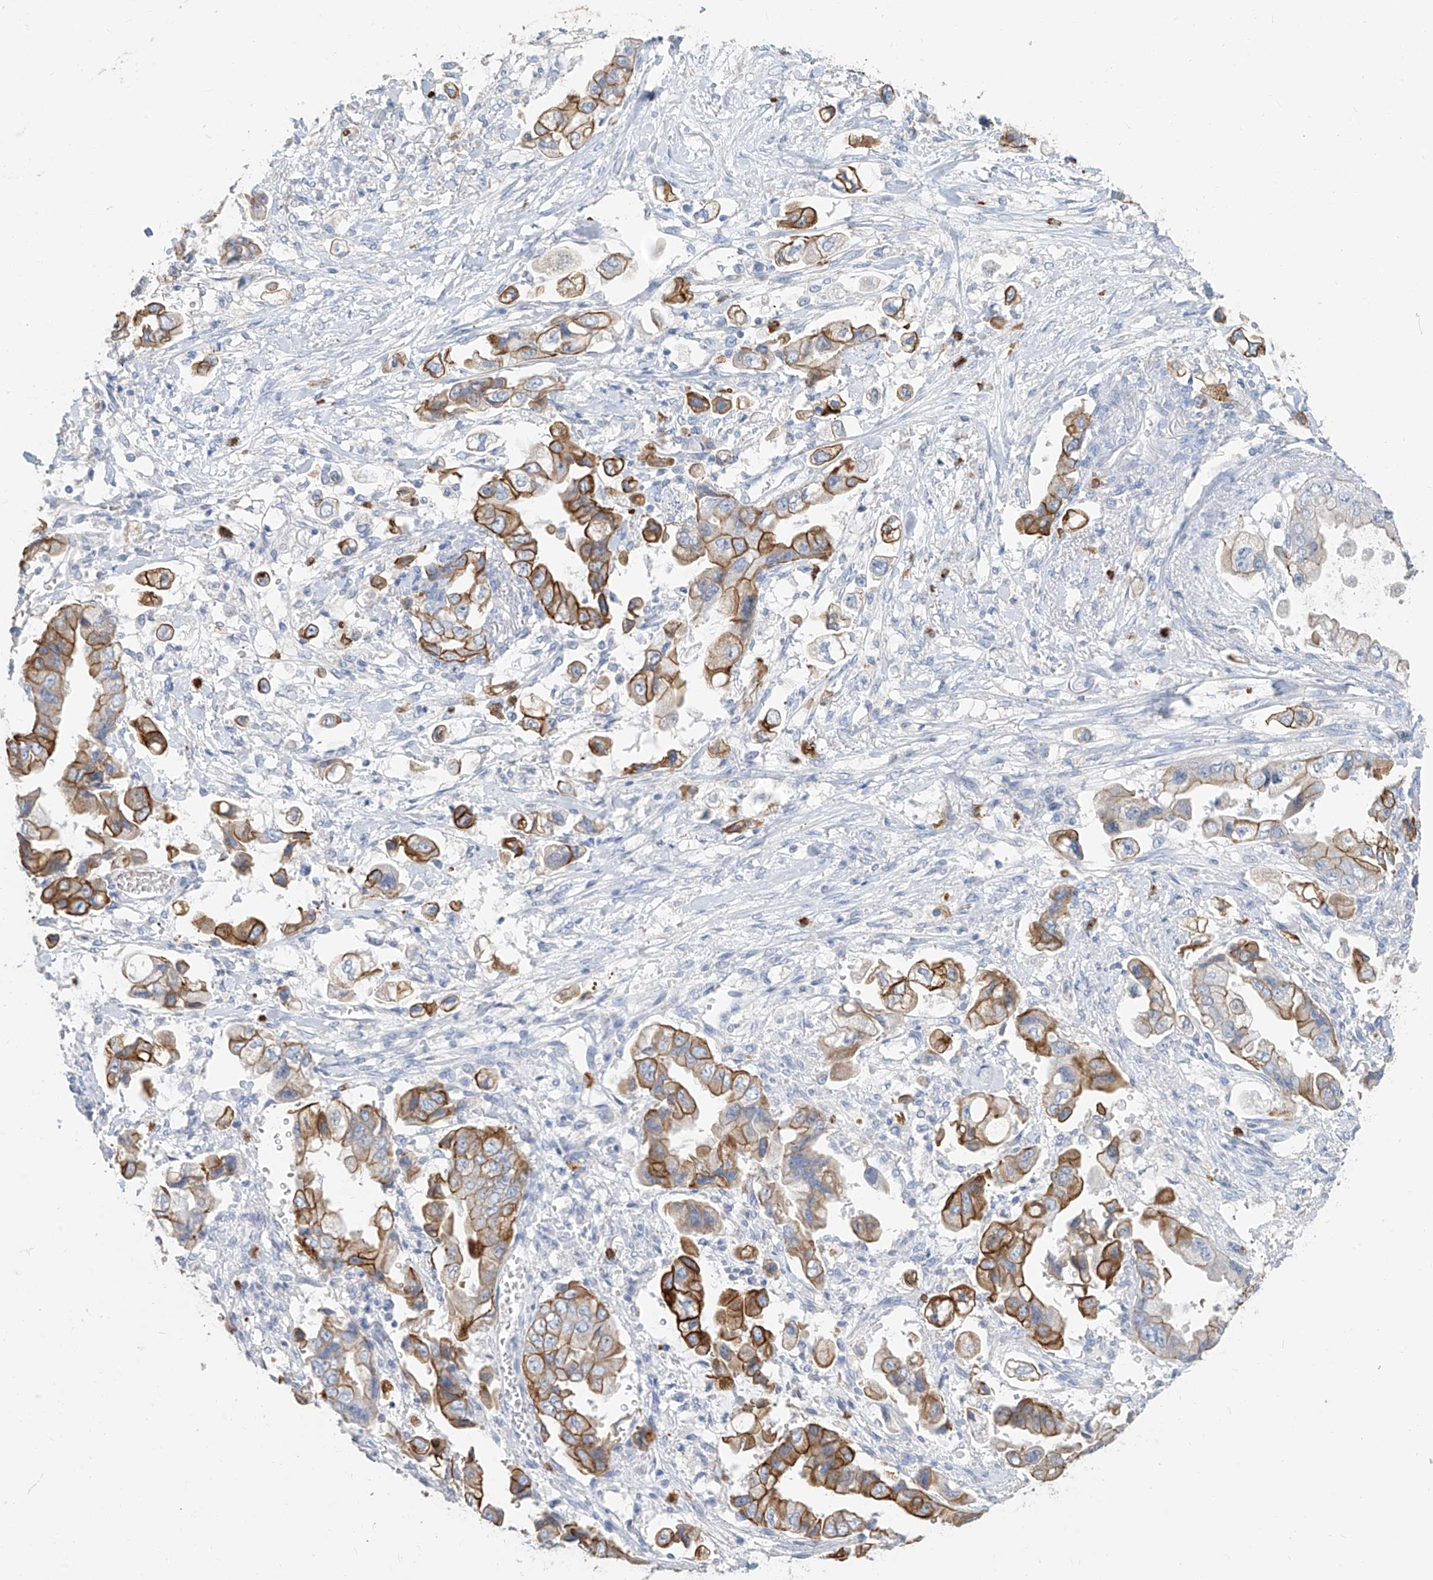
{"staining": {"intensity": "moderate", "quantity": "25%-75%", "location": "cytoplasmic/membranous"}, "tissue": "stomach cancer", "cell_type": "Tumor cells", "image_type": "cancer", "snomed": [{"axis": "morphology", "description": "Adenocarcinoma, NOS"}, {"axis": "topography", "description": "Stomach"}], "caption": "Immunohistochemical staining of human stomach cancer demonstrates medium levels of moderate cytoplasmic/membranous protein expression in approximately 25%-75% of tumor cells.", "gene": "PAFAH1B3", "patient": {"sex": "male", "age": 62}}